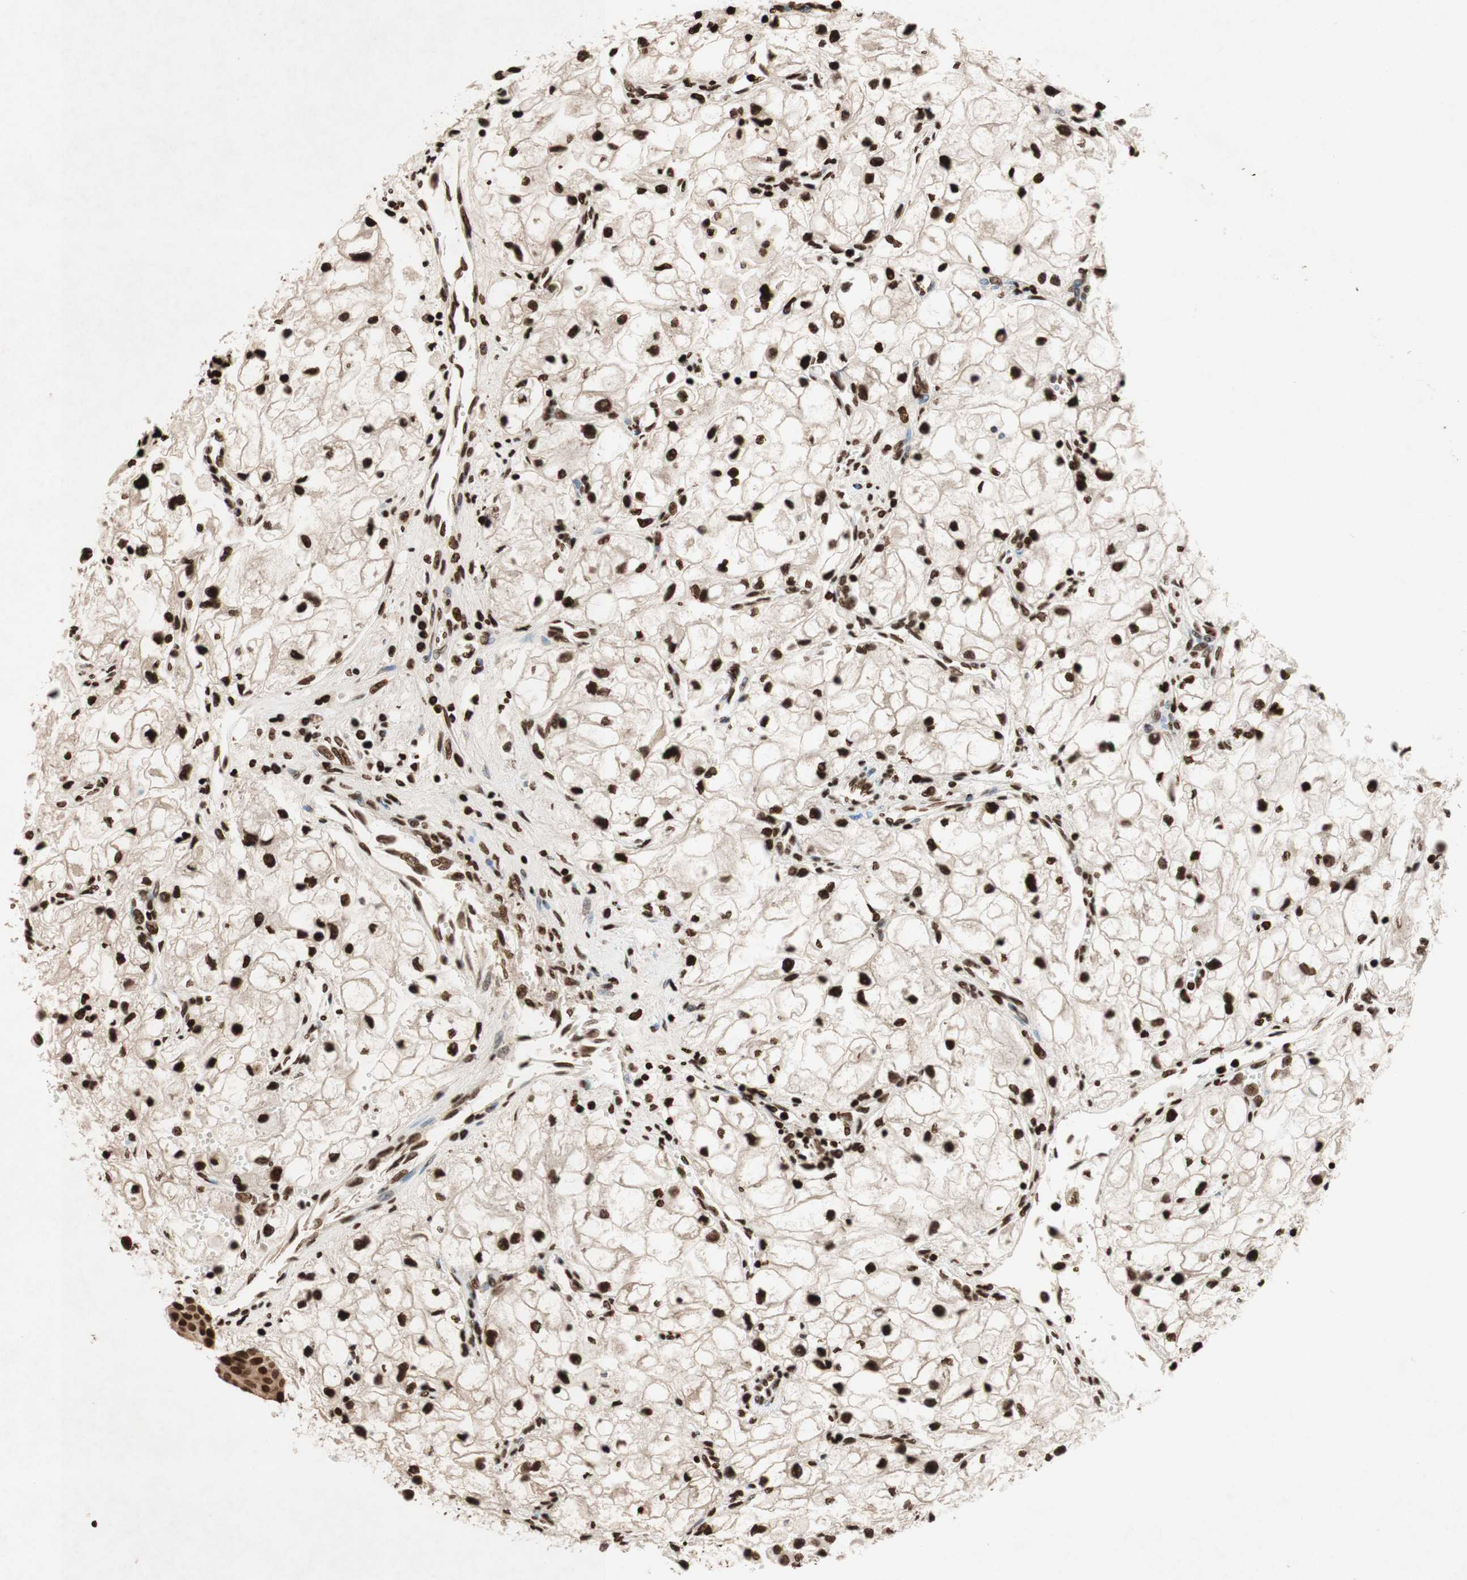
{"staining": {"intensity": "strong", "quantity": ">75%", "location": "nuclear"}, "tissue": "renal cancer", "cell_type": "Tumor cells", "image_type": "cancer", "snomed": [{"axis": "morphology", "description": "Adenocarcinoma, NOS"}, {"axis": "topography", "description": "Kidney"}], "caption": "A high-resolution photomicrograph shows IHC staining of renal cancer (adenocarcinoma), which displays strong nuclear staining in approximately >75% of tumor cells. The protein of interest is shown in brown color, while the nuclei are stained blue.", "gene": "NCOA3", "patient": {"sex": "female", "age": 70}}